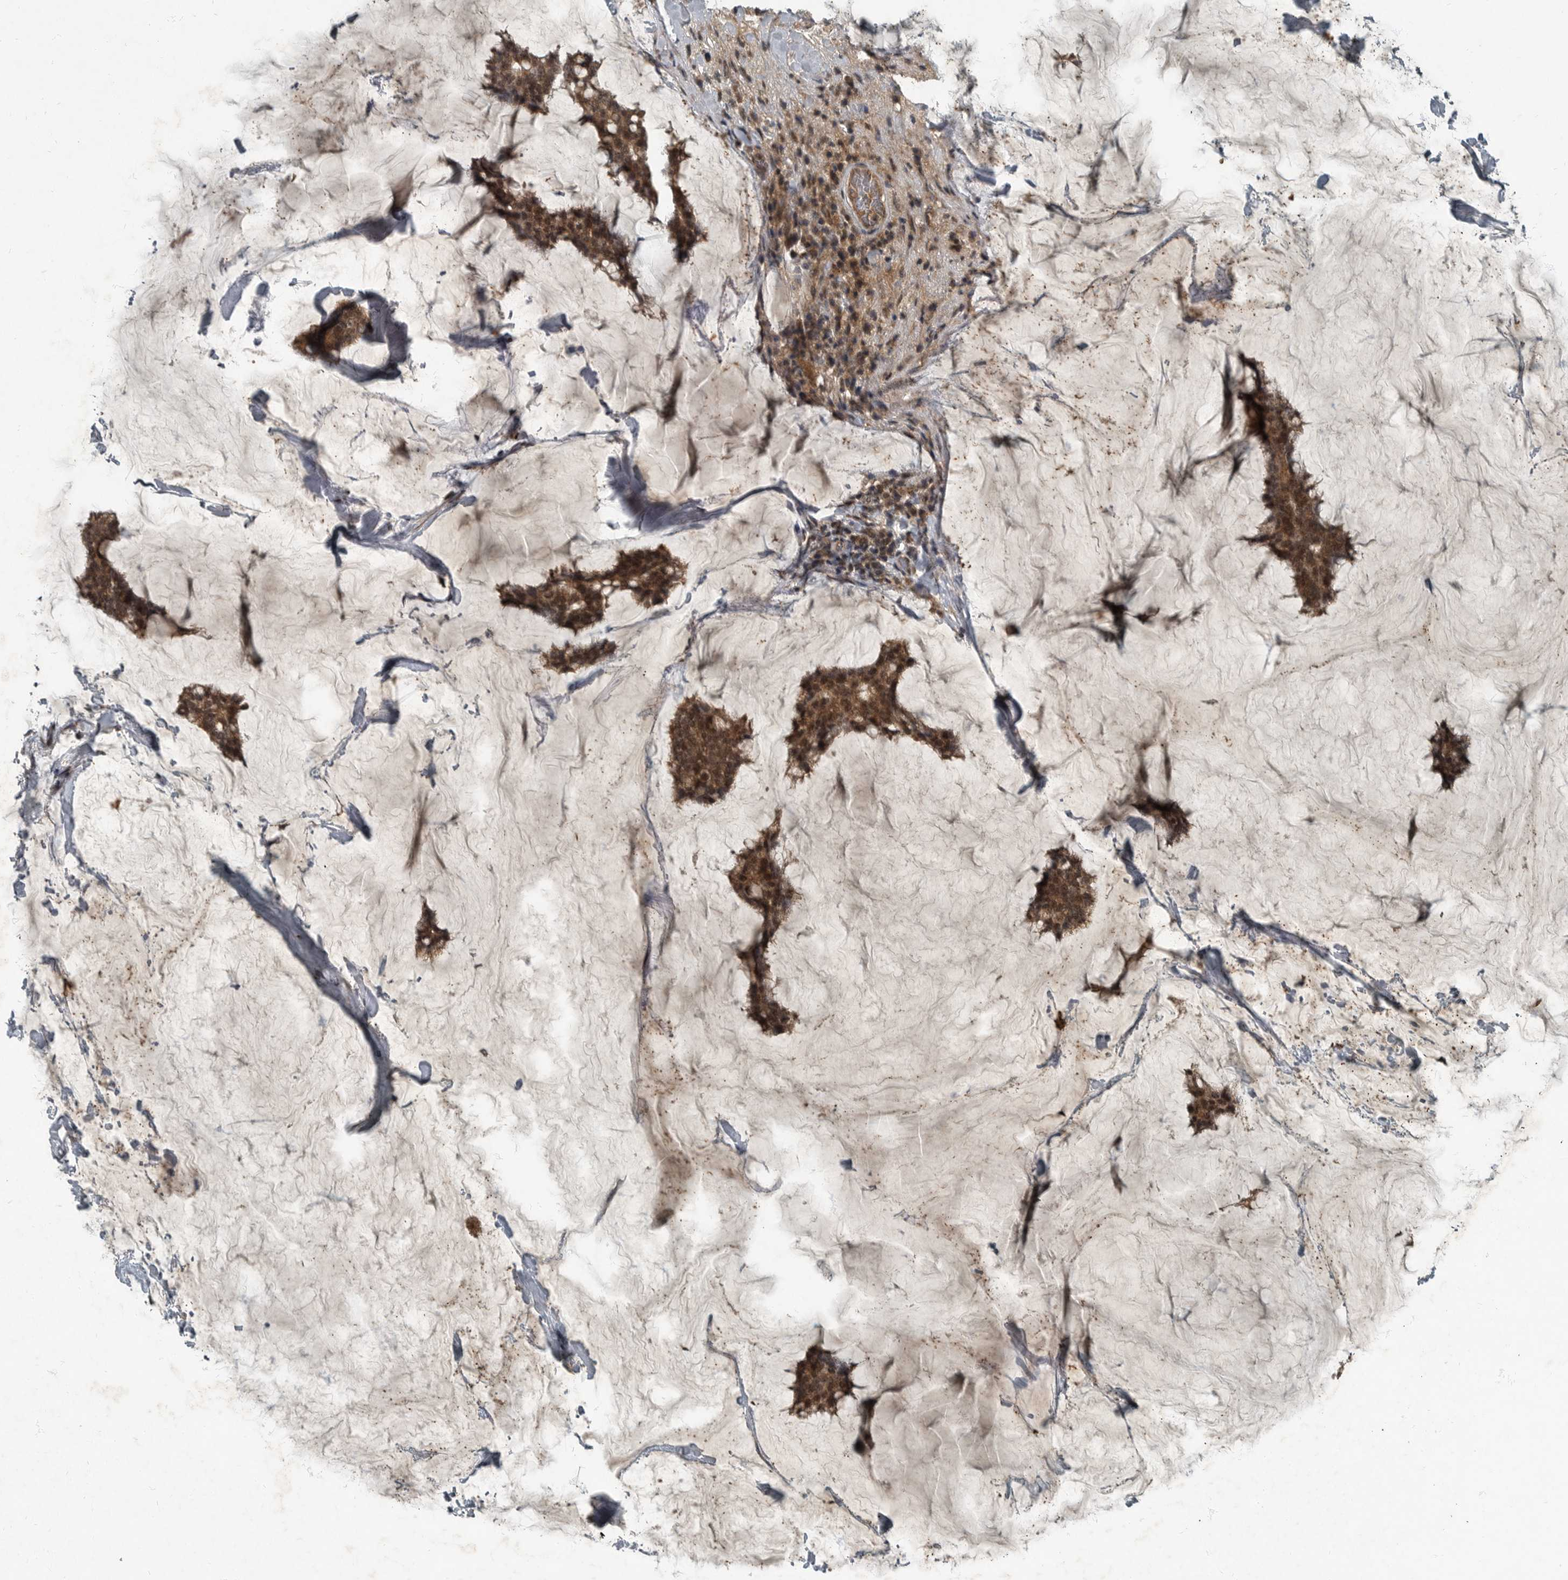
{"staining": {"intensity": "moderate", "quantity": ">75%", "location": "cytoplasmic/membranous,nuclear"}, "tissue": "breast cancer", "cell_type": "Tumor cells", "image_type": "cancer", "snomed": [{"axis": "morphology", "description": "Duct carcinoma"}, {"axis": "topography", "description": "Breast"}], "caption": "Immunohistochemistry (IHC) of breast intraductal carcinoma reveals medium levels of moderate cytoplasmic/membranous and nuclear staining in about >75% of tumor cells.", "gene": "FOXO1", "patient": {"sex": "female", "age": 93}}